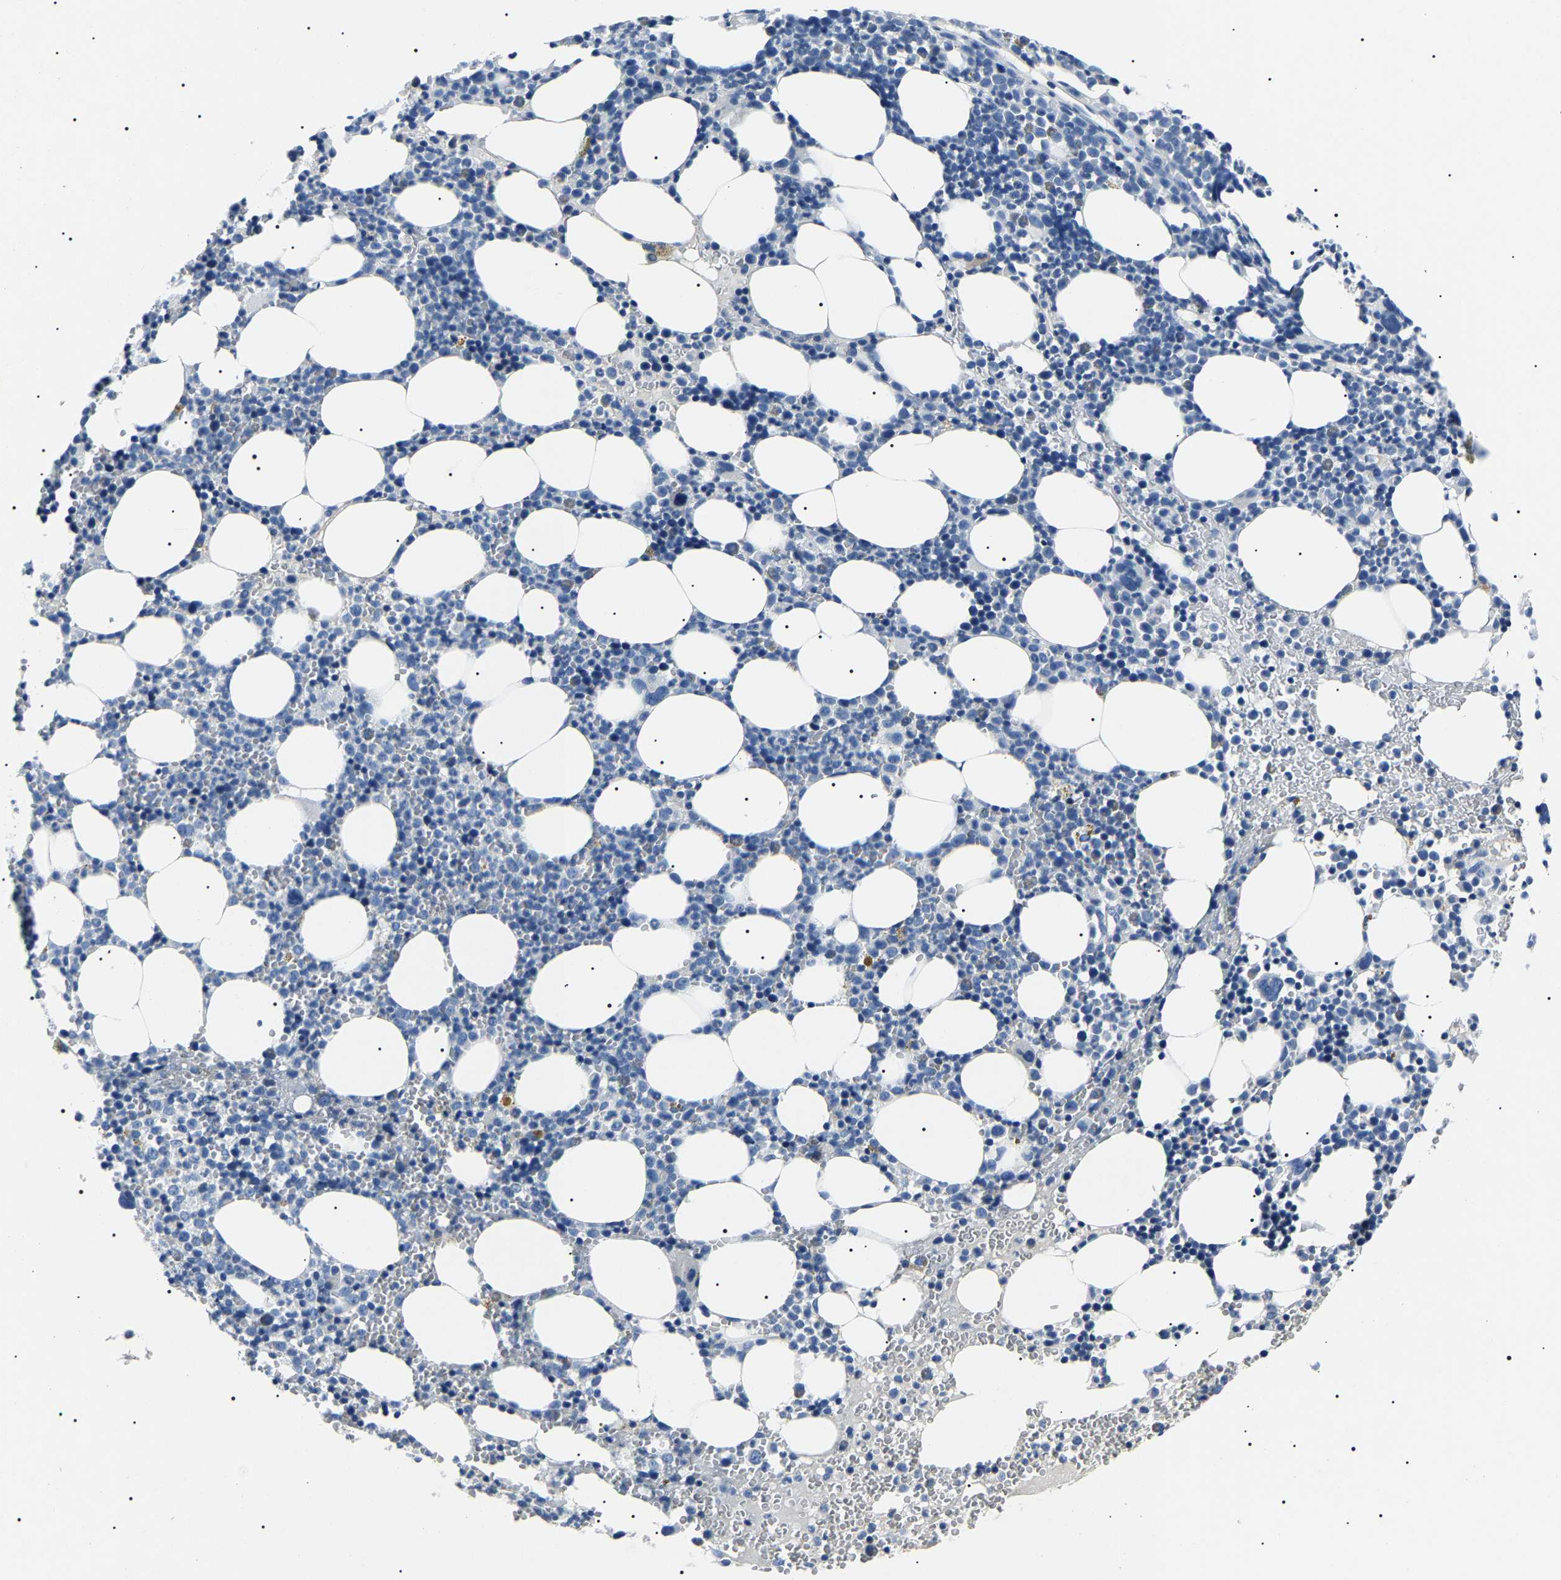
{"staining": {"intensity": "negative", "quantity": "none", "location": "none"}, "tissue": "bone marrow", "cell_type": "Hematopoietic cells", "image_type": "normal", "snomed": [{"axis": "morphology", "description": "Normal tissue, NOS"}, {"axis": "morphology", "description": "Inflammation, NOS"}, {"axis": "topography", "description": "Bone marrow"}], "caption": "Protein analysis of benign bone marrow demonstrates no significant expression in hematopoietic cells.", "gene": "KLK15", "patient": {"sex": "female", "age": 67}}